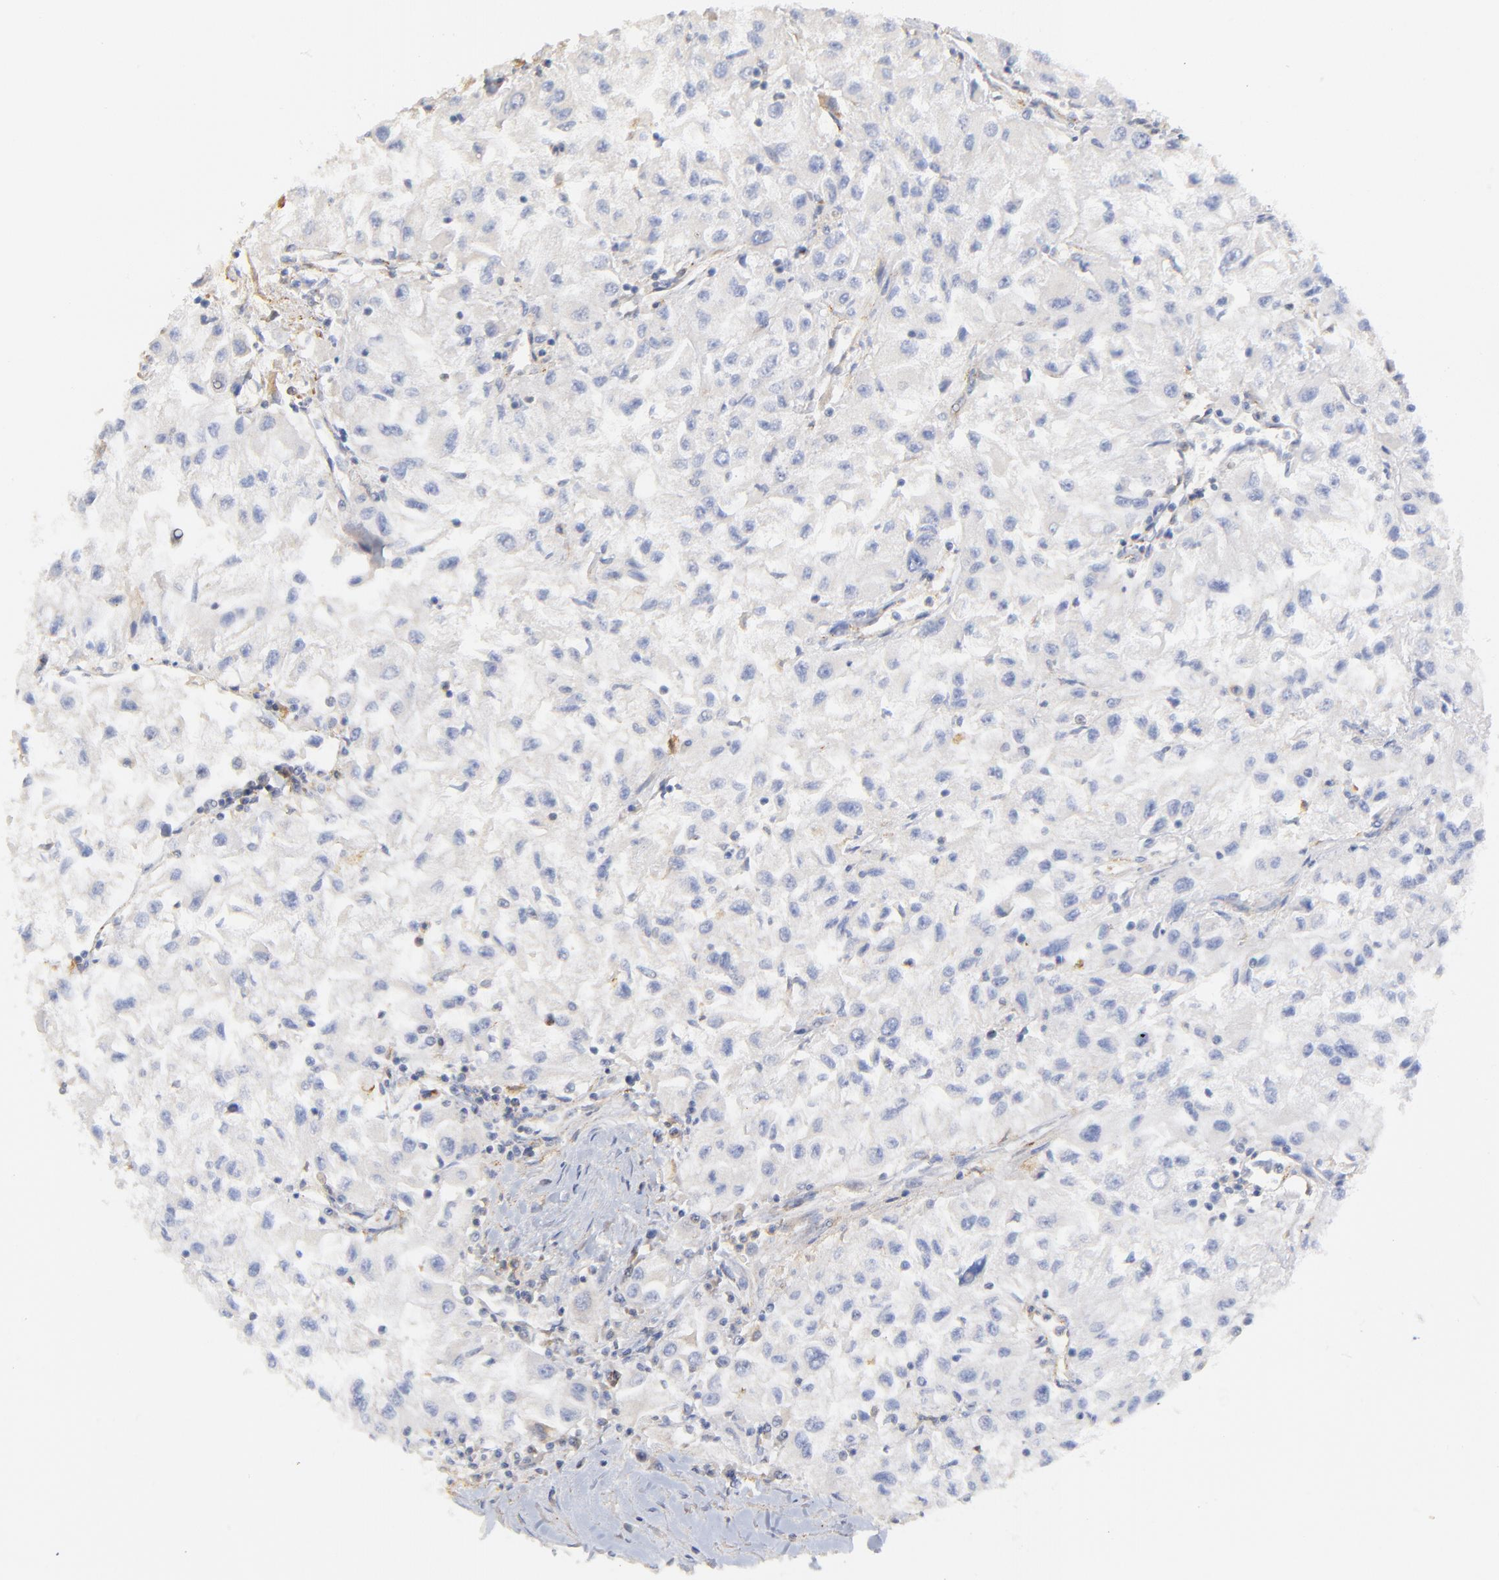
{"staining": {"intensity": "negative", "quantity": "none", "location": "none"}, "tissue": "renal cancer", "cell_type": "Tumor cells", "image_type": "cancer", "snomed": [{"axis": "morphology", "description": "Adenocarcinoma, NOS"}, {"axis": "topography", "description": "Kidney"}], "caption": "Tumor cells are negative for brown protein staining in adenocarcinoma (renal).", "gene": "MDGA2", "patient": {"sex": "male", "age": 59}}